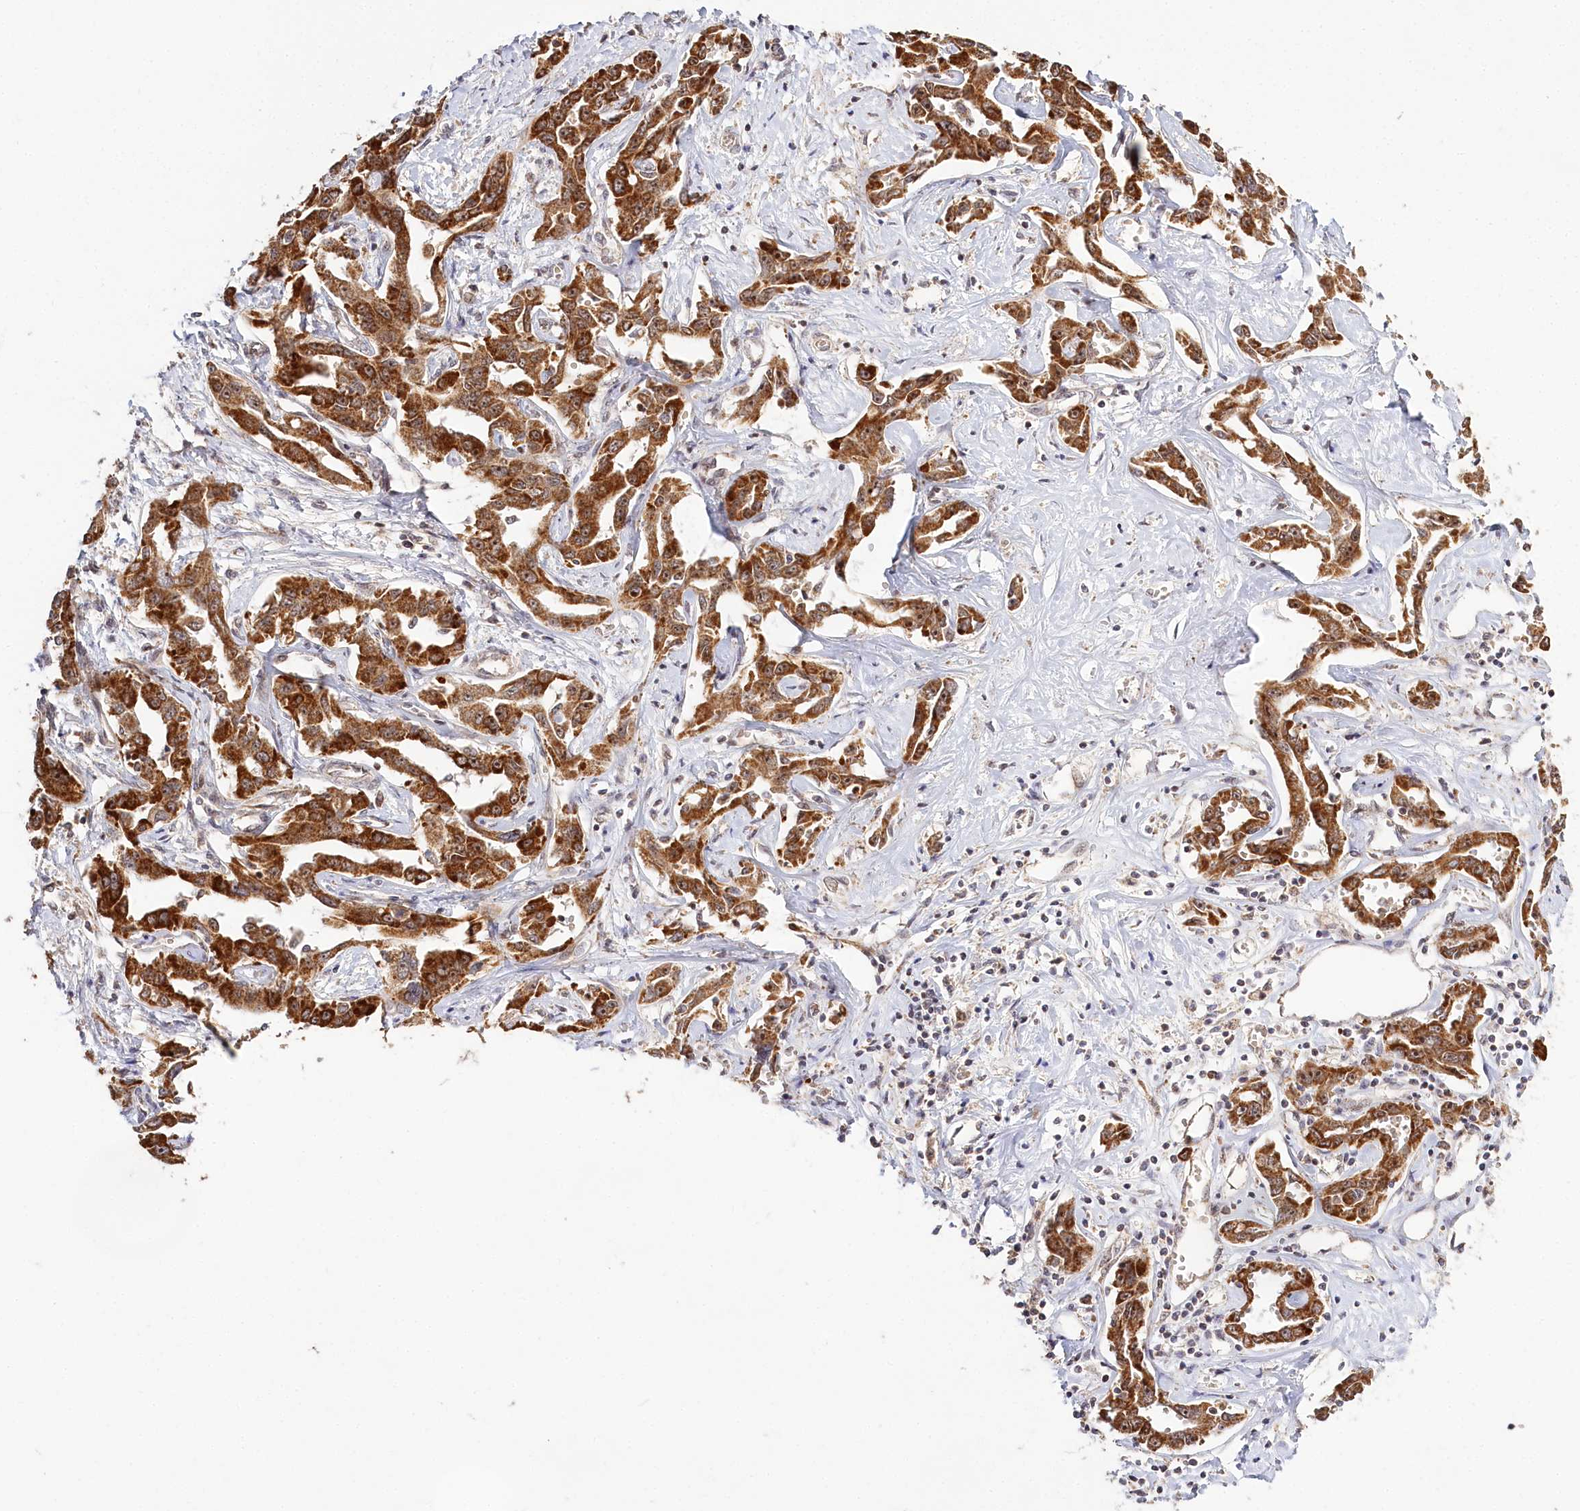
{"staining": {"intensity": "strong", "quantity": ">75%", "location": "cytoplasmic/membranous,nuclear"}, "tissue": "liver cancer", "cell_type": "Tumor cells", "image_type": "cancer", "snomed": [{"axis": "morphology", "description": "Cholangiocarcinoma"}, {"axis": "topography", "description": "Liver"}], "caption": "Liver cholangiocarcinoma stained with immunohistochemistry (IHC) reveals strong cytoplasmic/membranous and nuclear expression in about >75% of tumor cells.", "gene": "RTN4IP1", "patient": {"sex": "male", "age": 59}}